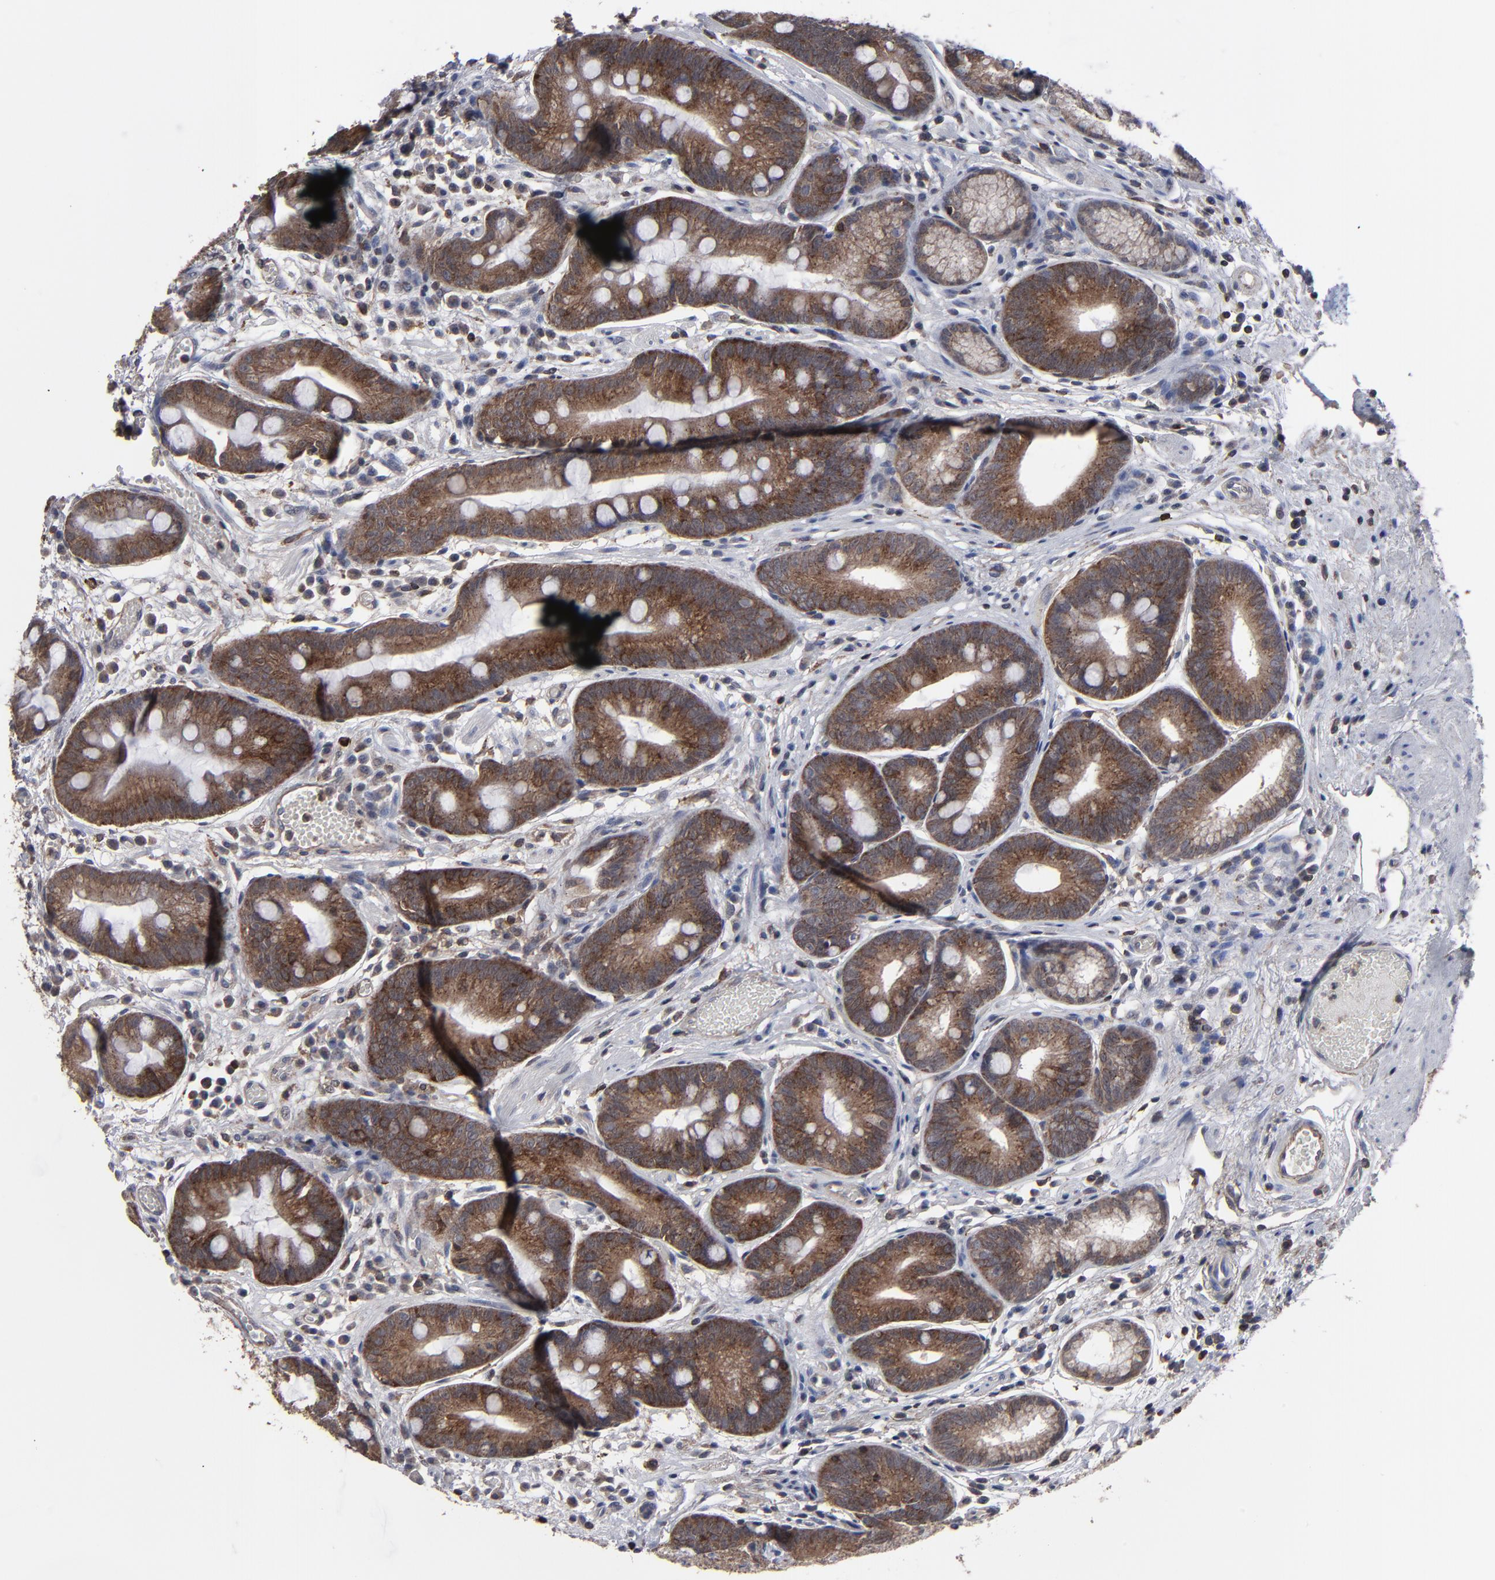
{"staining": {"intensity": "moderate", "quantity": ">75%", "location": "cytoplasmic/membranous"}, "tissue": "stomach", "cell_type": "Glandular cells", "image_type": "normal", "snomed": [{"axis": "morphology", "description": "Normal tissue, NOS"}, {"axis": "morphology", "description": "Inflammation, NOS"}, {"axis": "topography", "description": "Stomach, lower"}], "caption": "This photomicrograph exhibits unremarkable stomach stained with IHC to label a protein in brown. The cytoplasmic/membranous of glandular cells show moderate positivity for the protein. Nuclei are counter-stained blue.", "gene": "KIAA2026", "patient": {"sex": "male", "age": 59}}